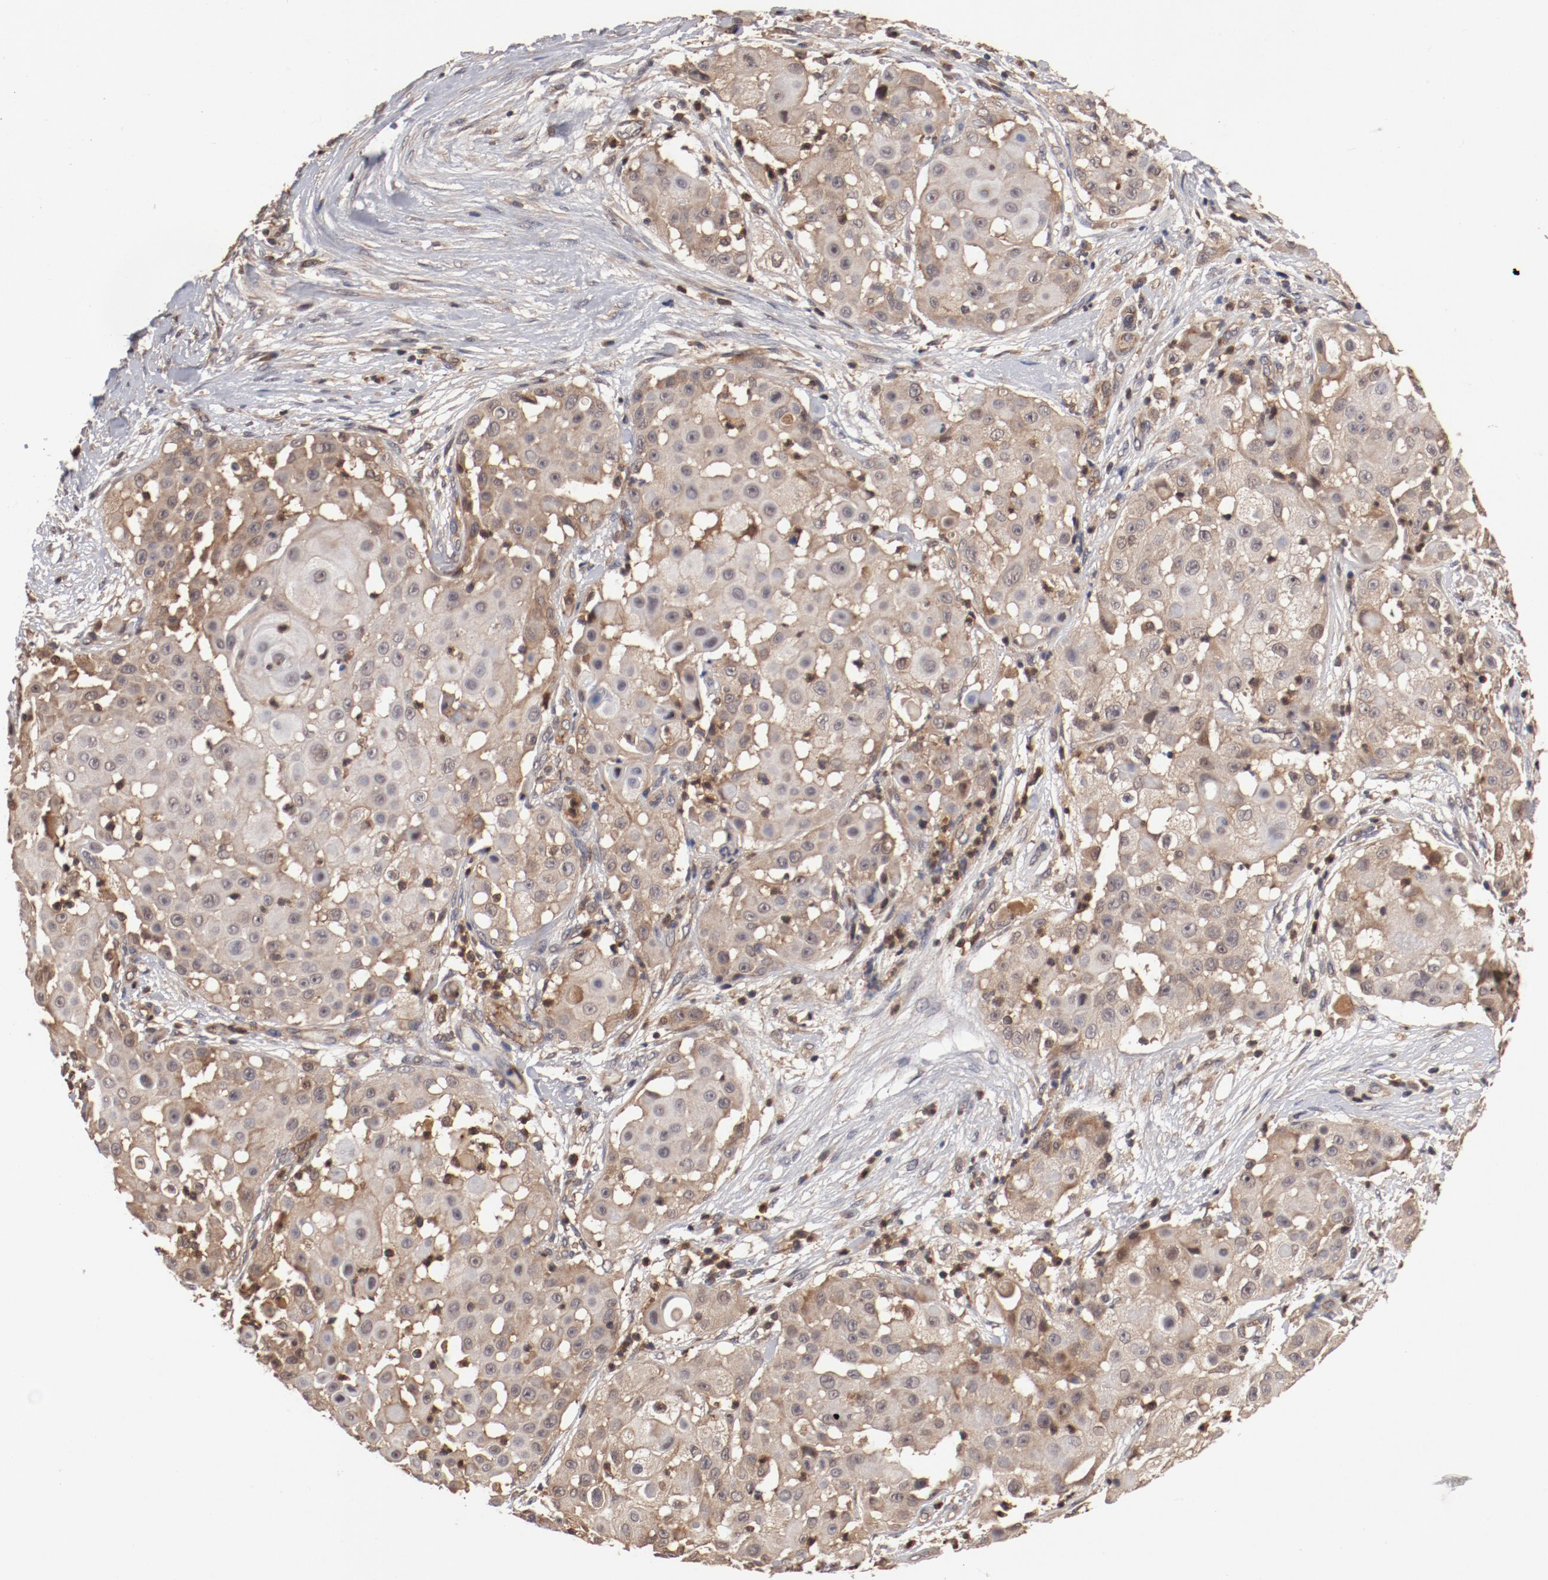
{"staining": {"intensity": "weak", "quantity": ">75%", "location": "cytoplasmic/membranous"}, "tissue": "skin cancer", "cell_type": "Tumor cells", "image_type": "cancer", "snomed": [{"axis": "morphology", "description": "Squamous cell carcinoma, NOS"}, {"axis": "topography", "description": "Skin"}], "caption": "Skin cancer (squamous cell carcinoma) stained with immunohistochemistry reveals weak cytoplasmic/membranous staining in approximately >75% of tumor cells. The staining was performed using DAB, with brown indicating positive protein expression. Nuclei are stained blue with hematoxylin.", "gene": "GUF1", "patient": {"sex": "female", "age": 57}}